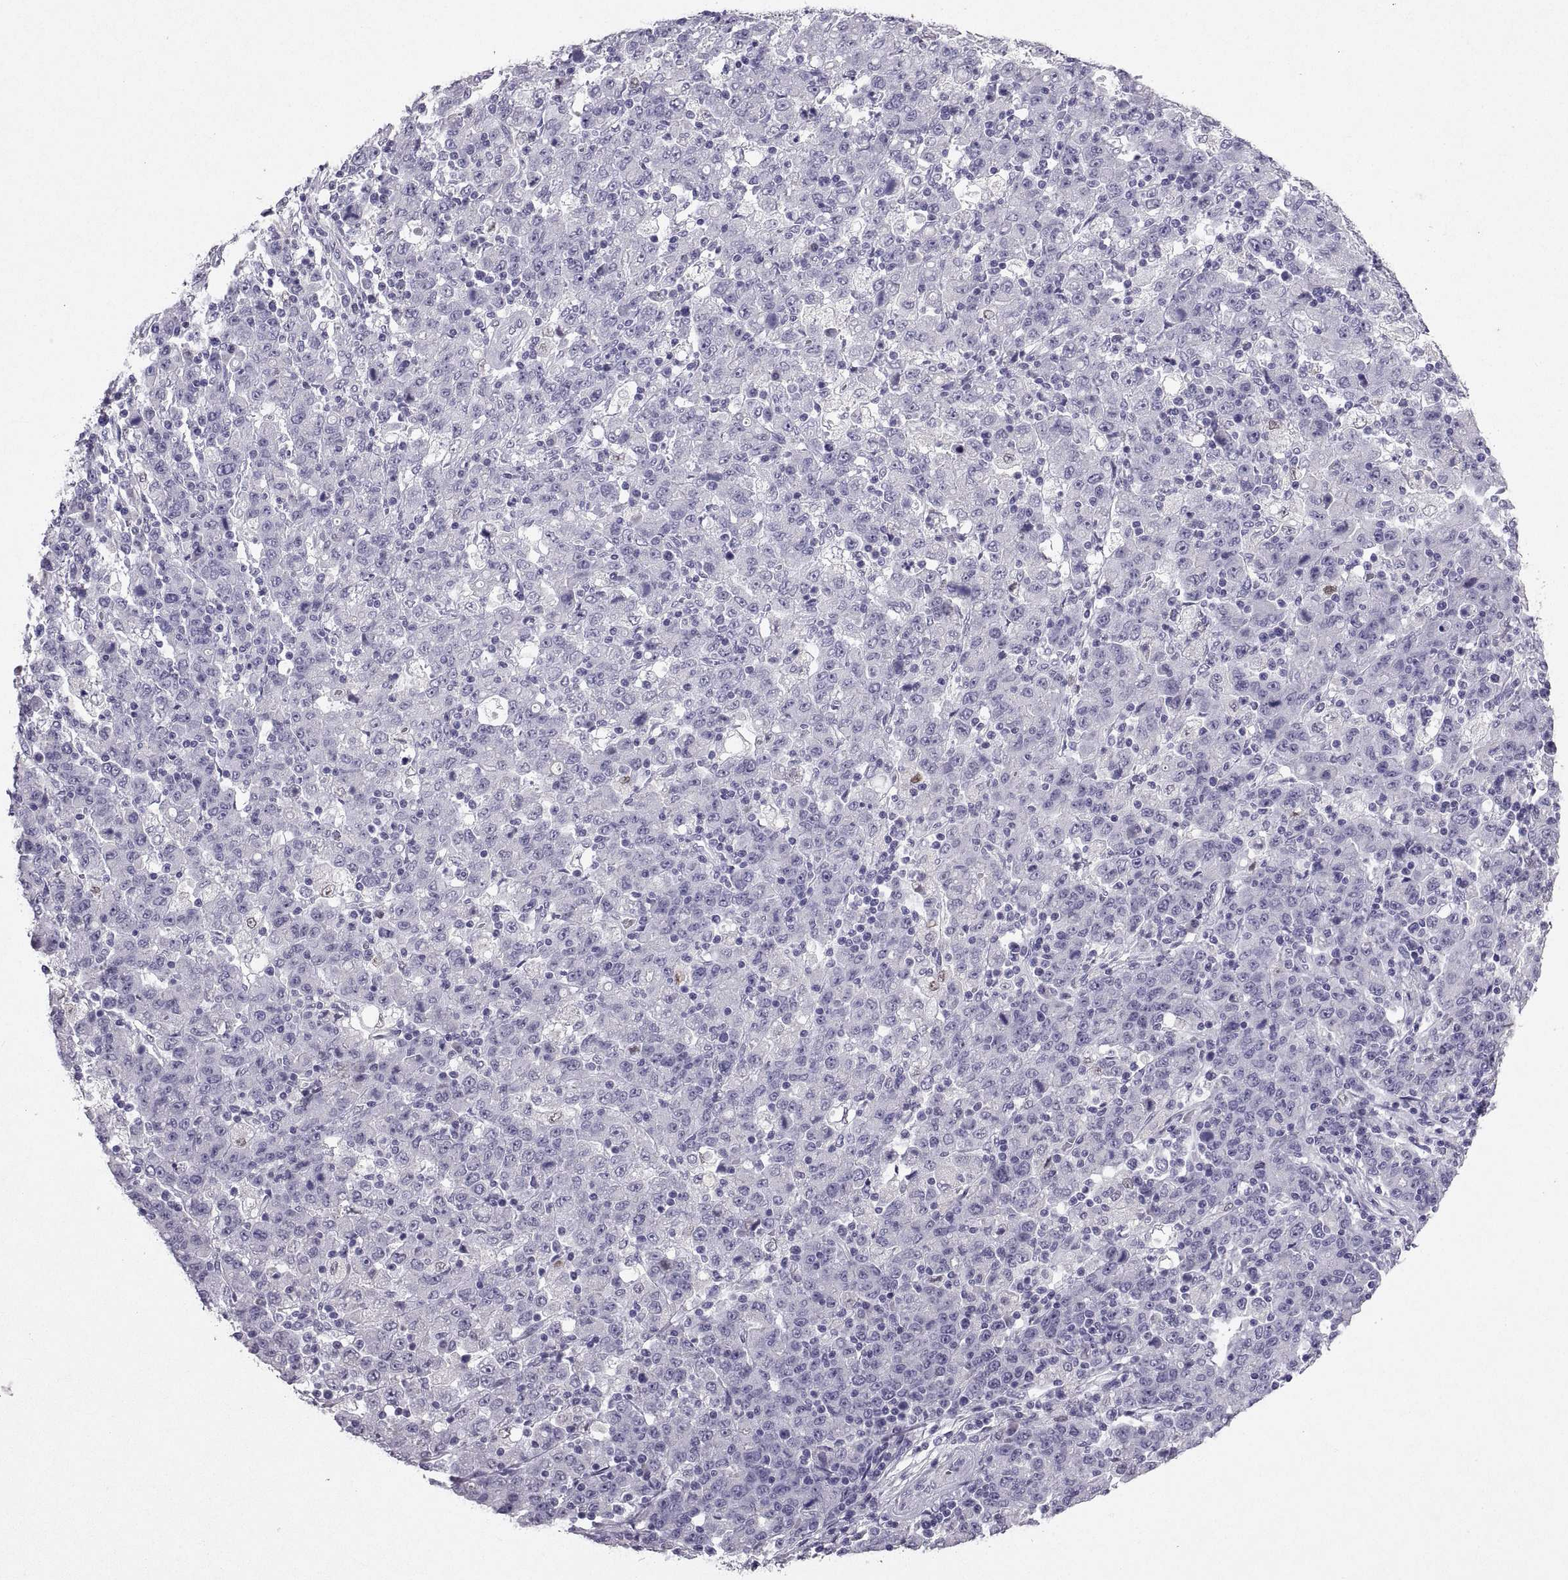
{"staining": {"intensity": "negative", "quantity": "none", "location": "none"}, "tissue": "stomach cancer", "cell_type": "Tumor cells", "image_type": "cancer", "snomed": [{"axis": "morphology", "description": "Adenocarcinoma, NOS"}, {"axis": "topography", "description": "Stomach, upper"}], "caption": "High magnification brightfield microscopy of stomach cancer (adenocarcinoma) stained with DAB (3,3'-diaminobenzidine) (brown) and counterstained with hematoxylin (blue): tumor cells show no significant expression.", "gene": "SOX21", "patient": {"sex": "male", "age": 69}}